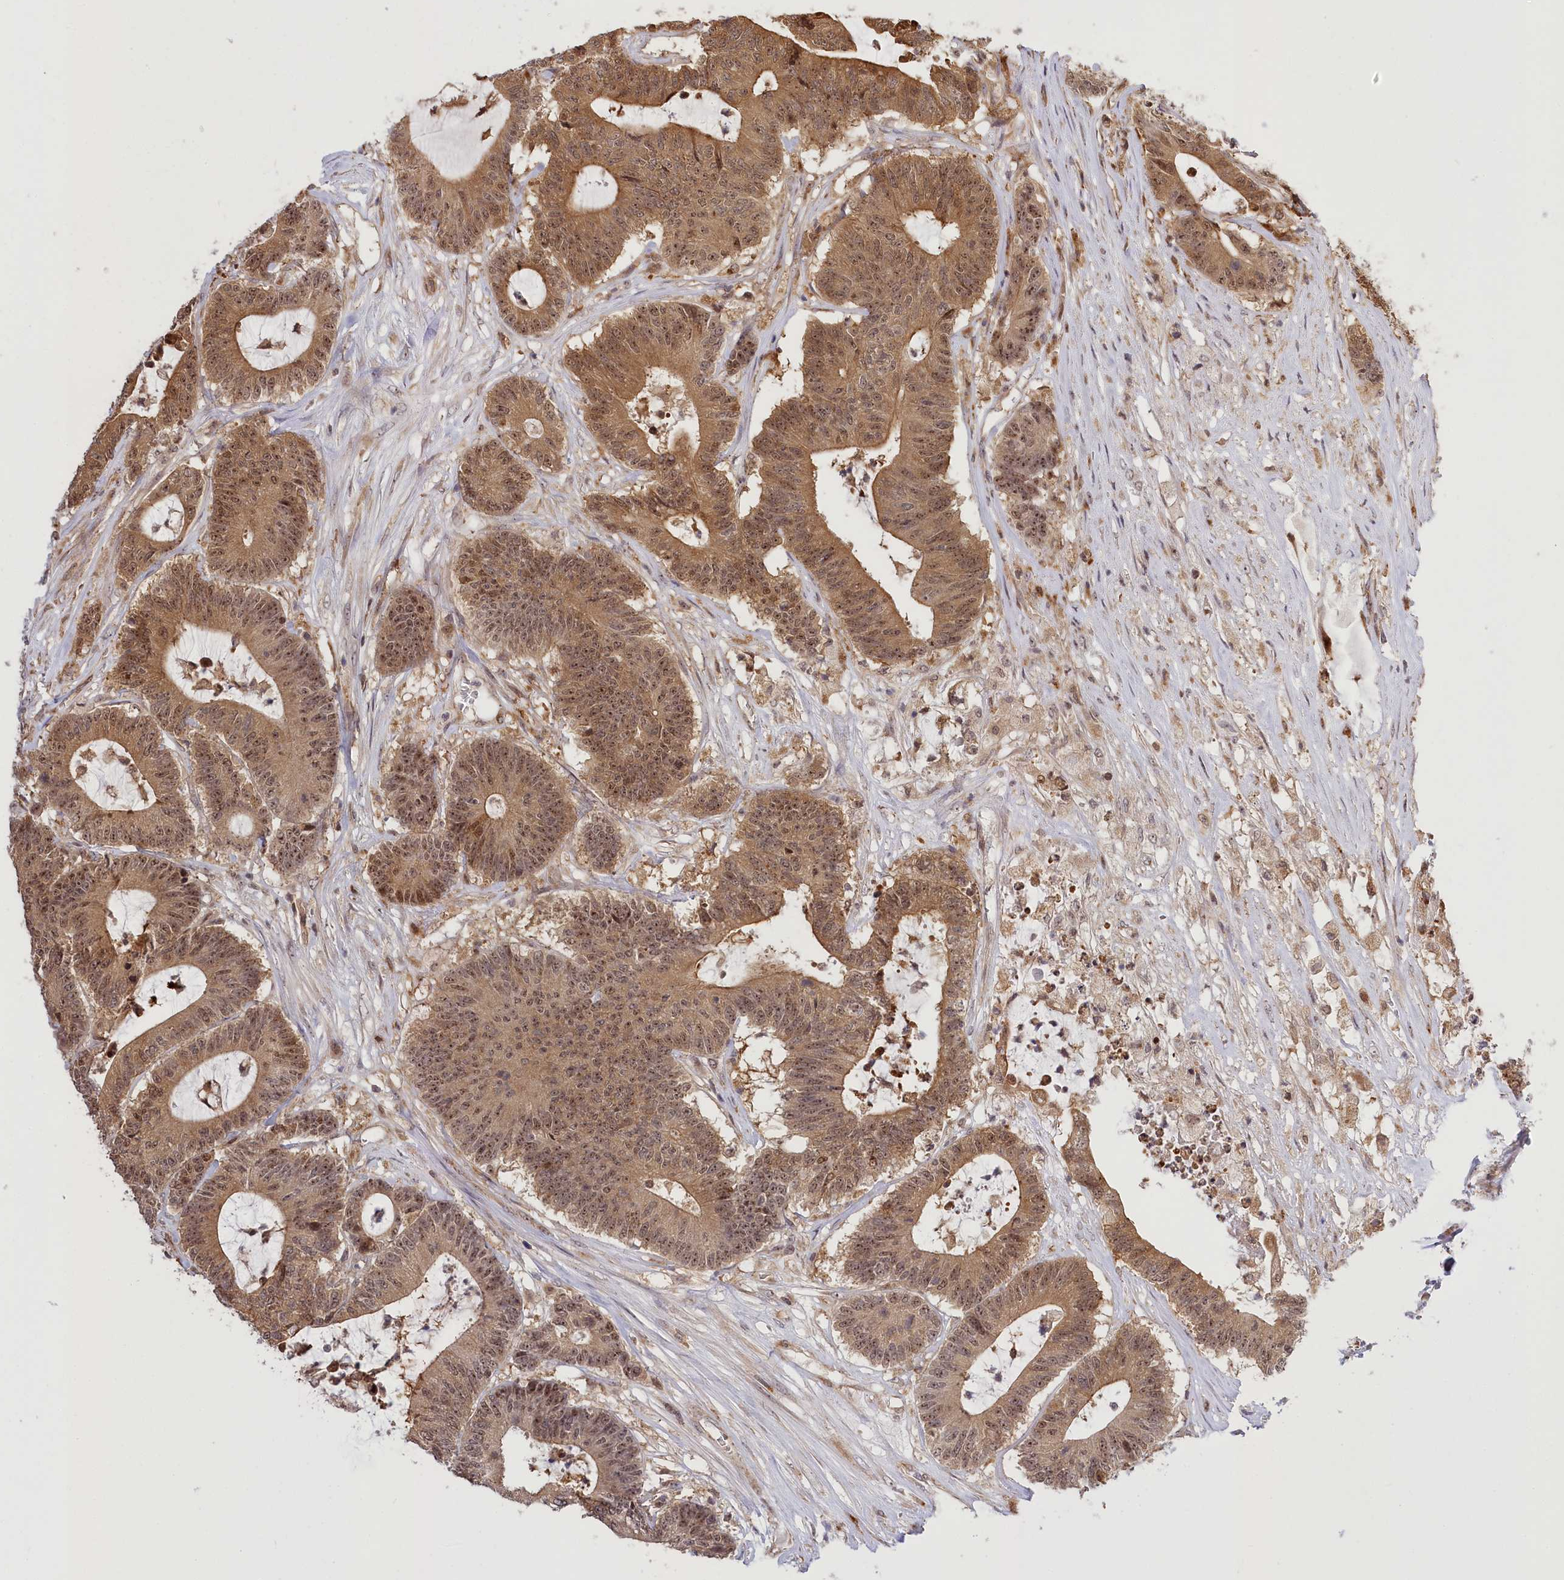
{"staining": {"intensity": "moderate", "quantity": ">75%", "location": "cytoplasmic/membranous,nuclear"}, "tissue": "colorectal cancer", "cell_type": "Tumor cells", "image_type": "cancer", "snomed": [{"axis": "morphology", "description": "Adenocarcinoma, NOS"}, {"axis": "topography", "description": "Colon"}], "caption": "High-magnification brightfield microscopy of colorectal adenocarcinoma stained with DAB (brown) and counterstained with hematoxylin (blue). tumor cells exhibit moderate cytoplasmic/membranous and nuclear positivity is appreciated in approximately>75% of cells. The protein of interest is stained brown, and the nuclei are stained in blue (DAB IHC with brightfield microscopy, high magnification).", "gene": "SERGEF", "patient": {"sex": "female", "age": 84}}